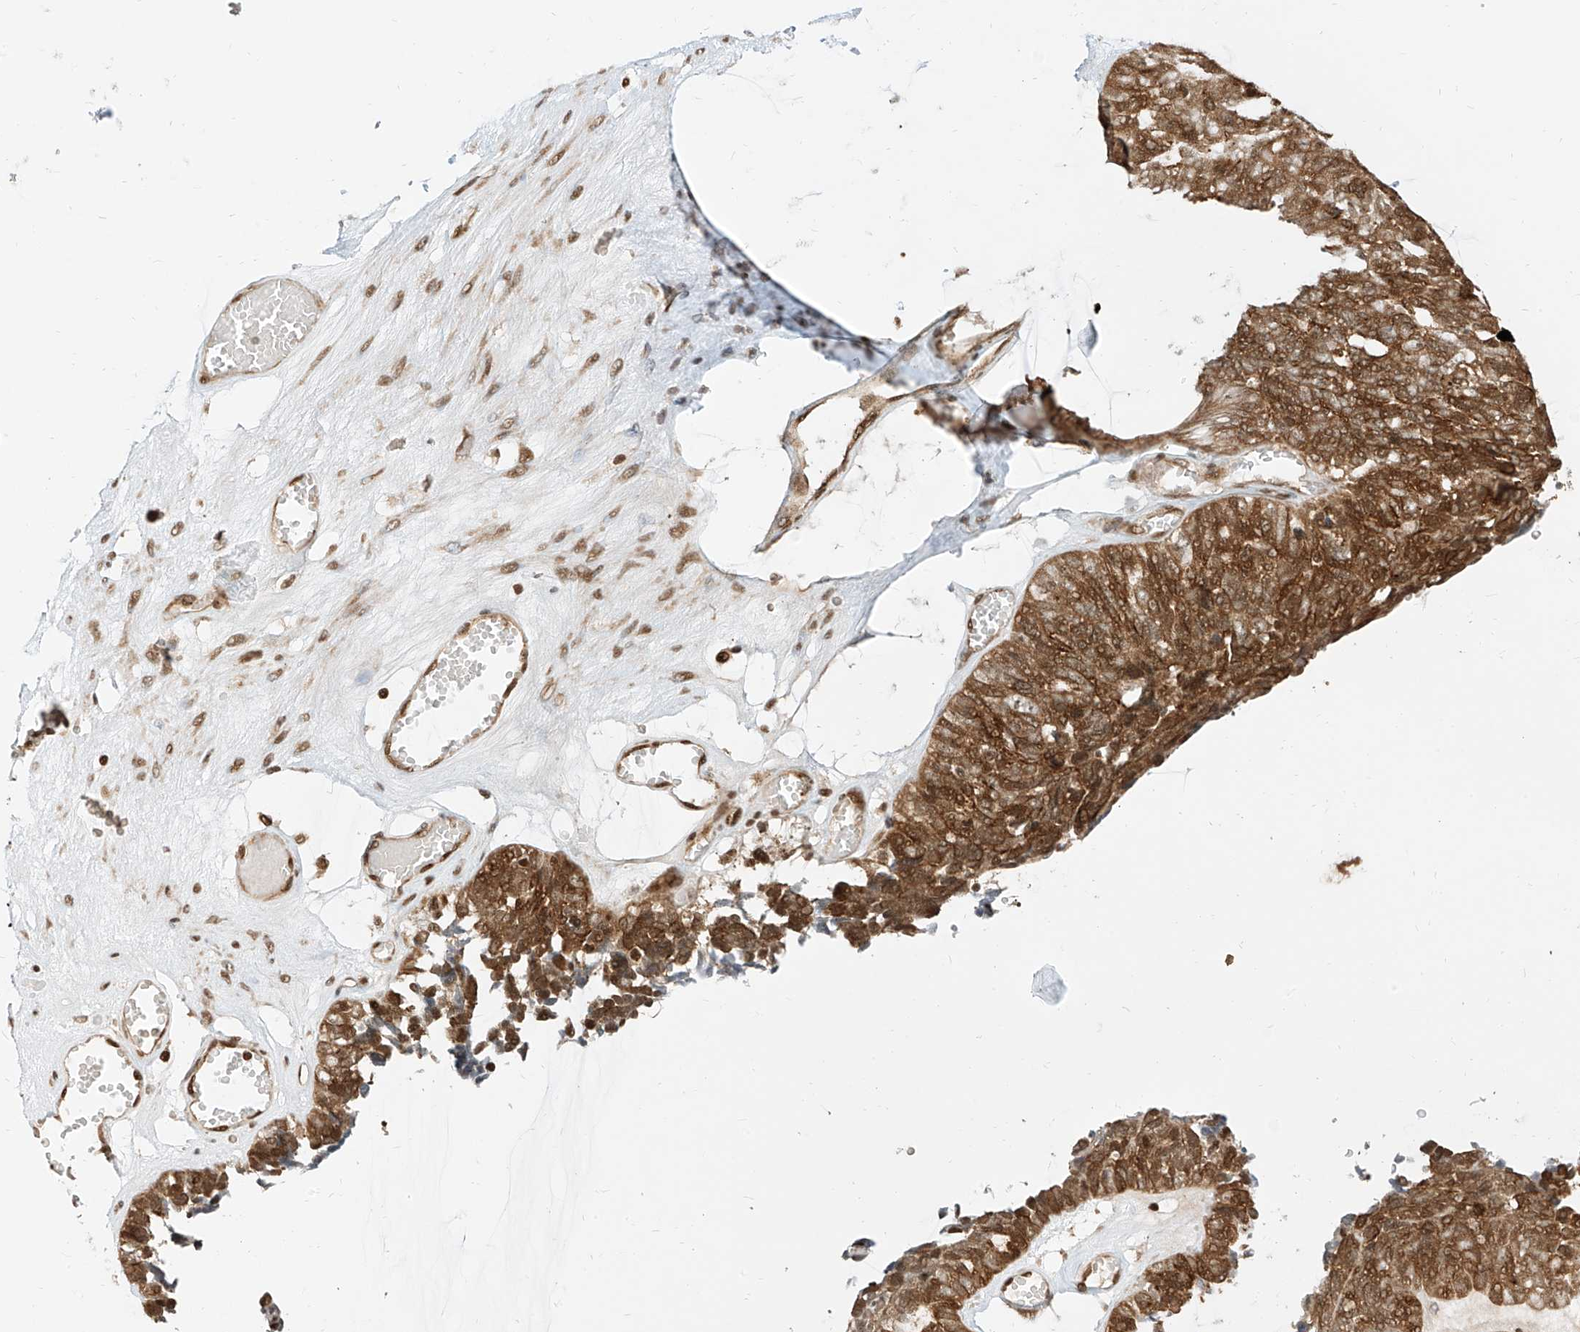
{"staining": {"intensity": "moderate", "quantity": ">75%", "location": "cytoplasmic/membranous,nuclear"}, "tissue": "ovarian cancer", "cell_type": "Tumor cells", "image_type": "cancer", "snomed": [{"axis": "morphology", "description": "Cystadenocarcinoma, serous, NOS"}, {"axis": "topography", "description": "Ovary"}], "caption": "Moderate cytoplasmic/membranous and nuclear protein staining is identified in about >75% of tumor cells in ovarian cancer.", "gene": "VMP1", "patient": {"sex": "female", "age": 79}}